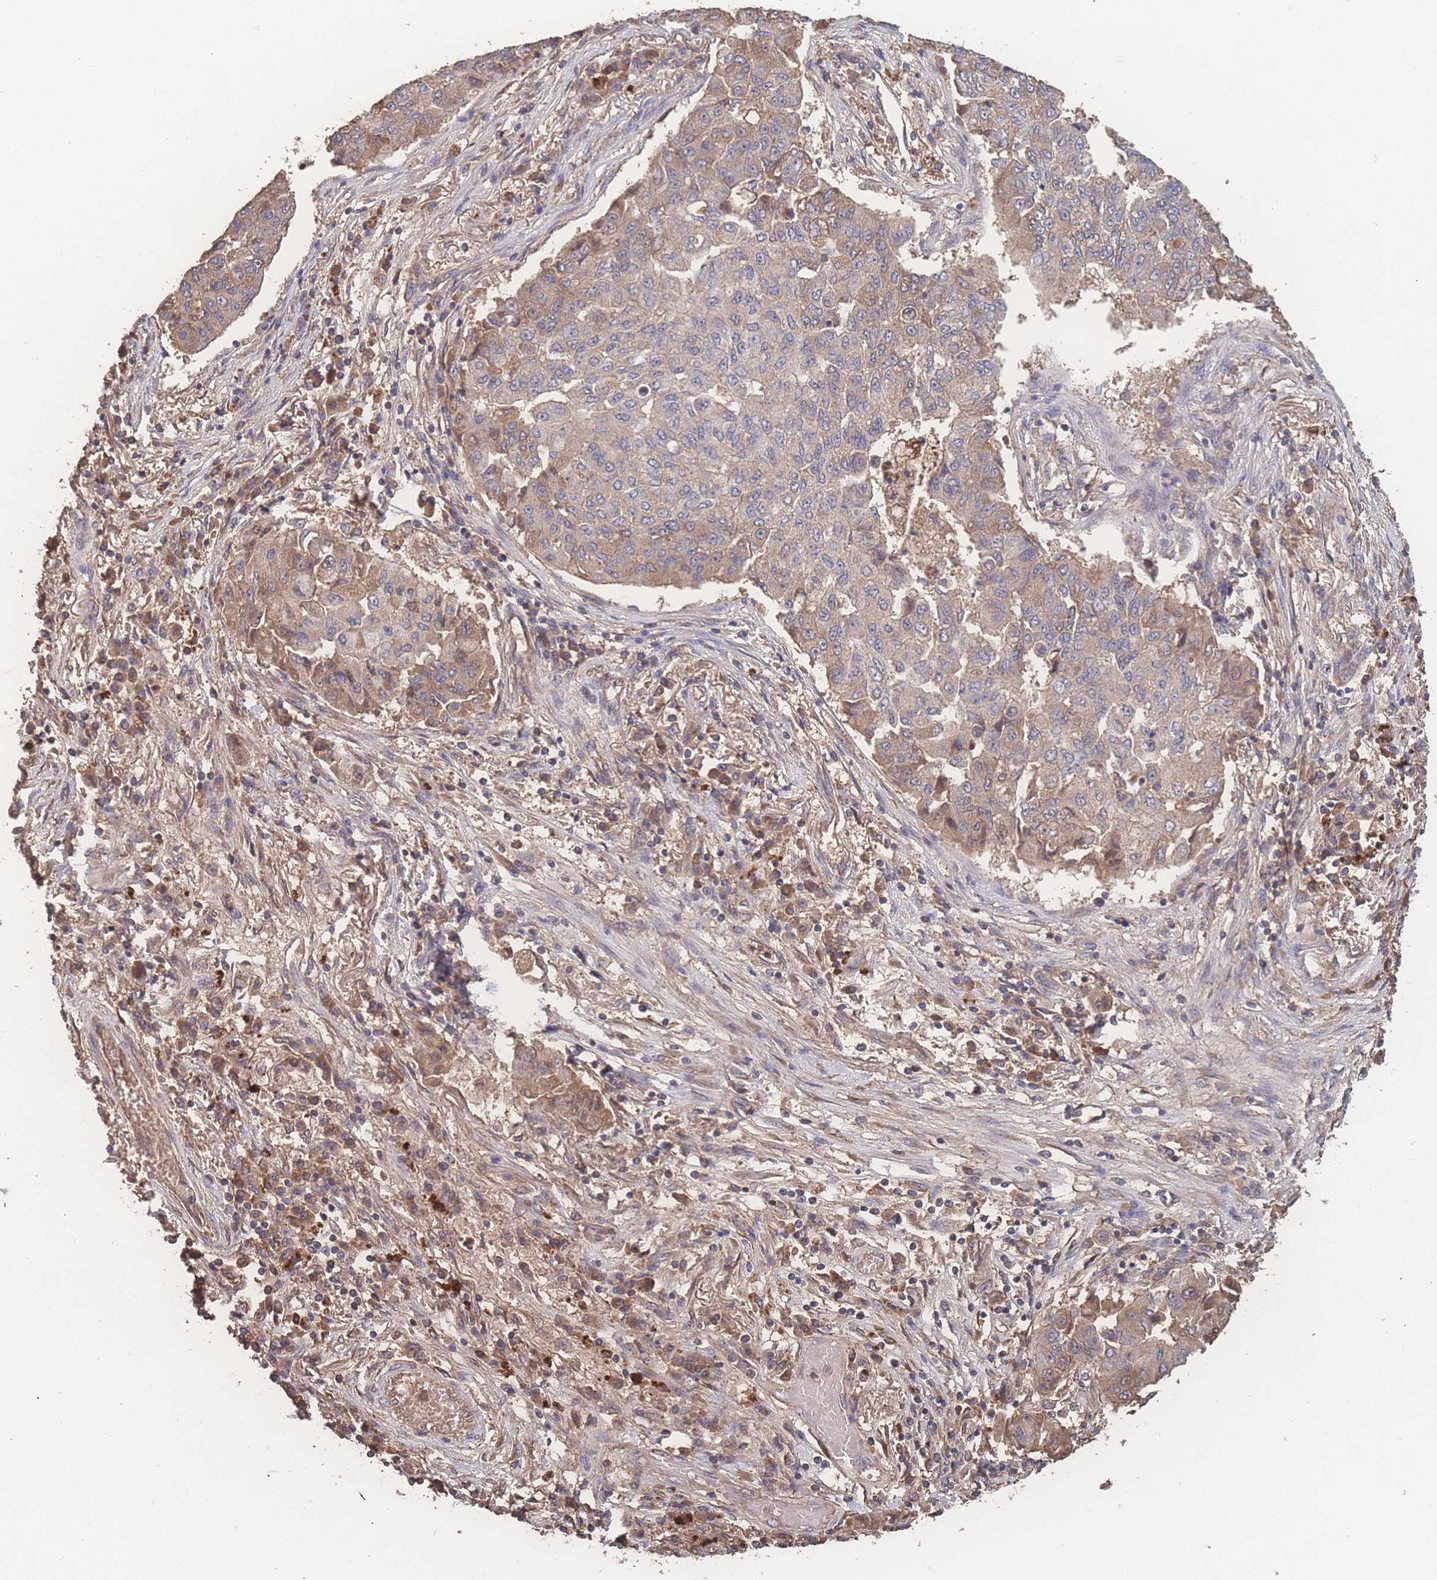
{"staining": {"intensity": "moderate", "quantity": "<25%", "location": "cytoplasmic/membranous"}, "tissue": "lung cancer", "cell_type": "Tumor cells", "image_type": "cancer", "snomed": [{"axis": "morphology", "description": "Squamous cell carcinoma, NOS"}, {"axis": "topography", "description": "Lung"}], "caption": "The image demonstrates immunohistochemical staining of lung squamous cell carcinoma. There is moderate cytoplasmic/membranous expression is present in about <25% of tumor cells.", "gene": "ATXN10", "patient": {"sex": "male", "age": 74}}